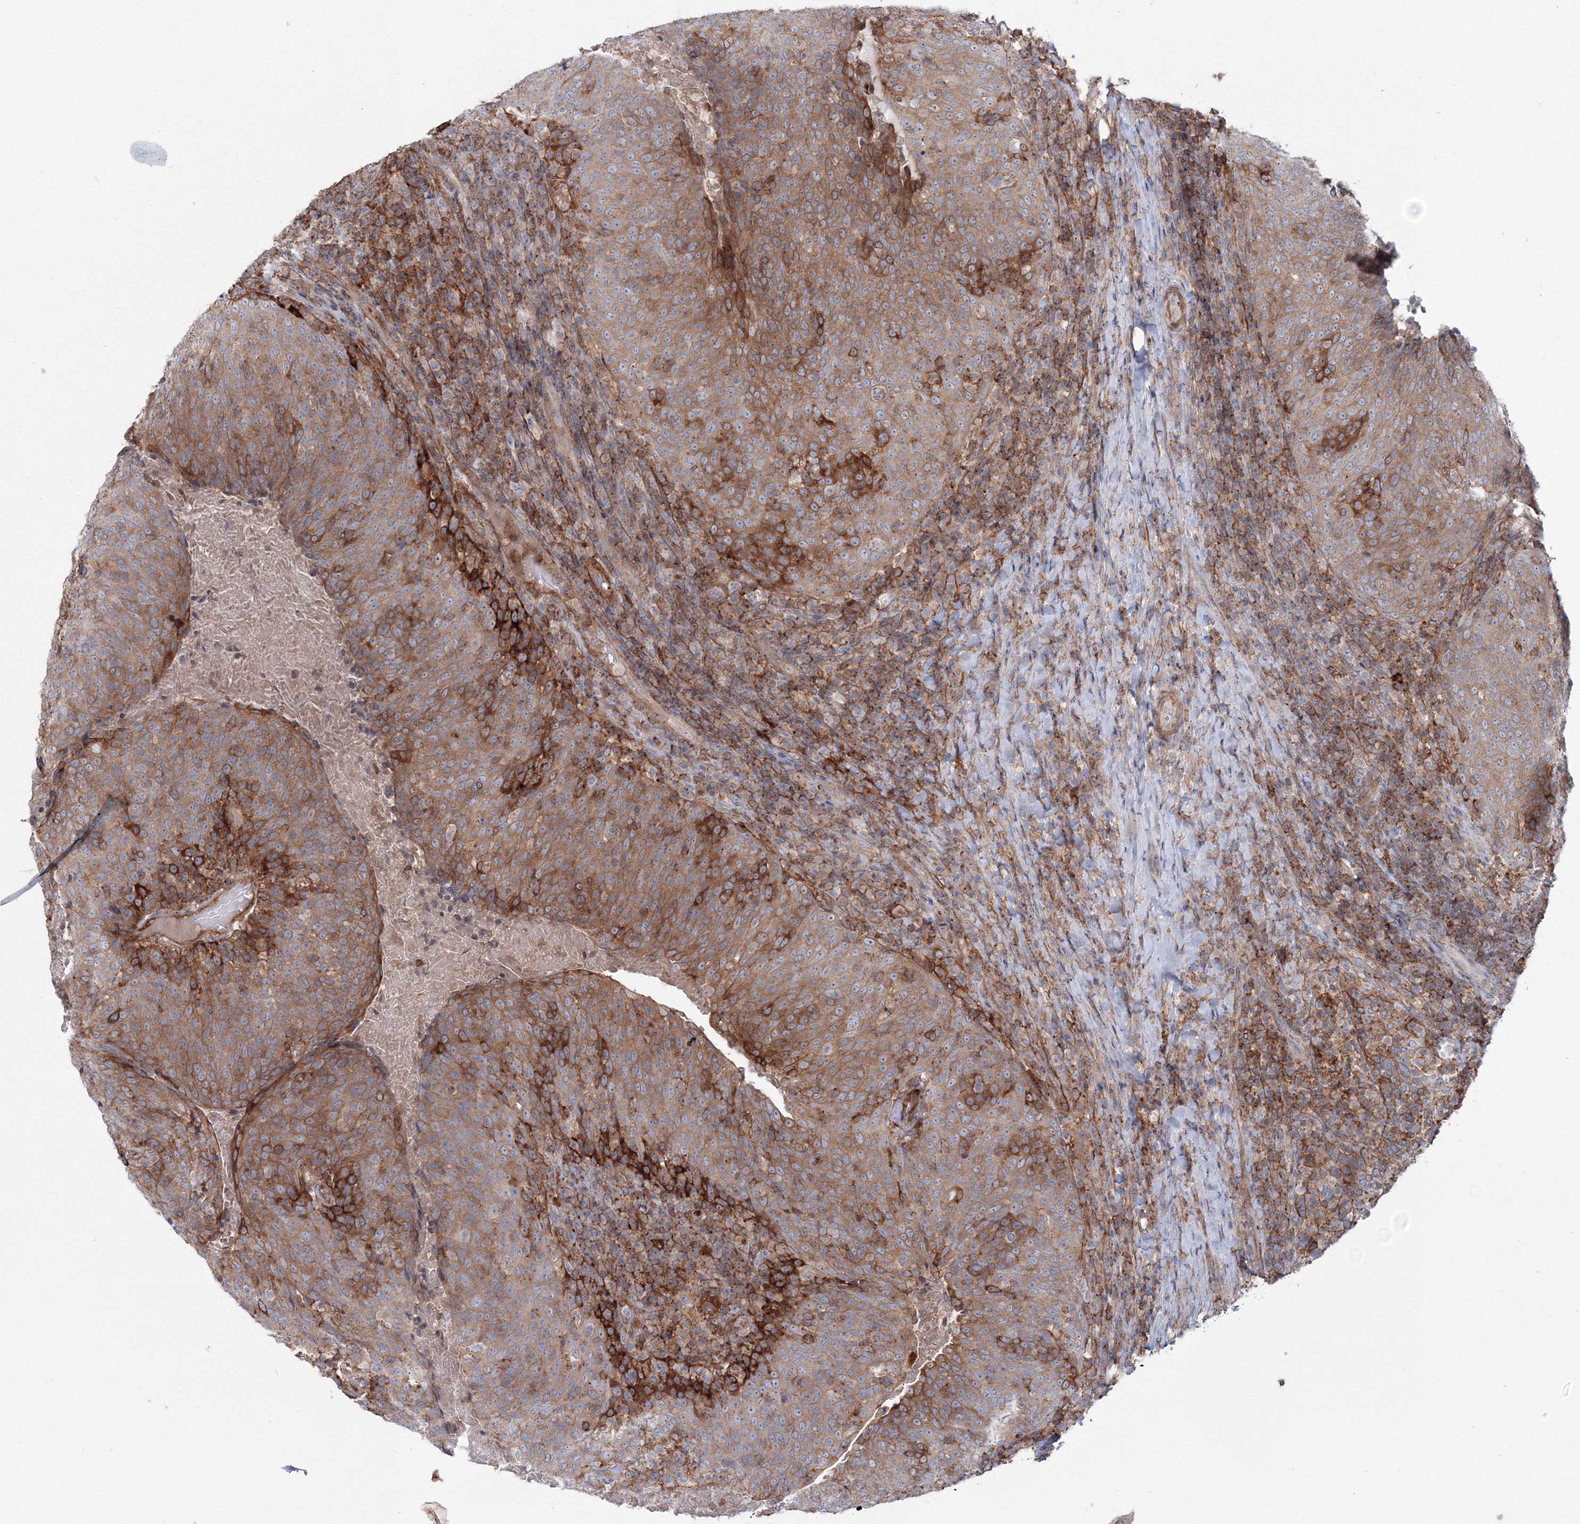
{"staining": {"intensity": "moderate", "quantity": ">75%", "location": "cytoplasmic/membranous"}, "tissue": "head and neck cancer", "cell_type": "Tumor cells", "image_type": "cancer", "snomed": [{"axis": "morphology", "description": "Squamous cell carcinoma, NOS"}, {"axis": "morphology", "description": "Squamous cell carcinoma, metastatic, NOS"}, {"axis": "topography", "description": "Lymph node"}, {"axis": "topography", "description": "Head-Neck"}], "caption": "The histopathology image demonstrates a brown stain indicating the presence of a protein in the cytoplasmic/membranous of tumor cells in head and neck squamous cell carcinoma.", "gene": "SH3PXD2A", "patient": {"sex": "male", "age": 62}}